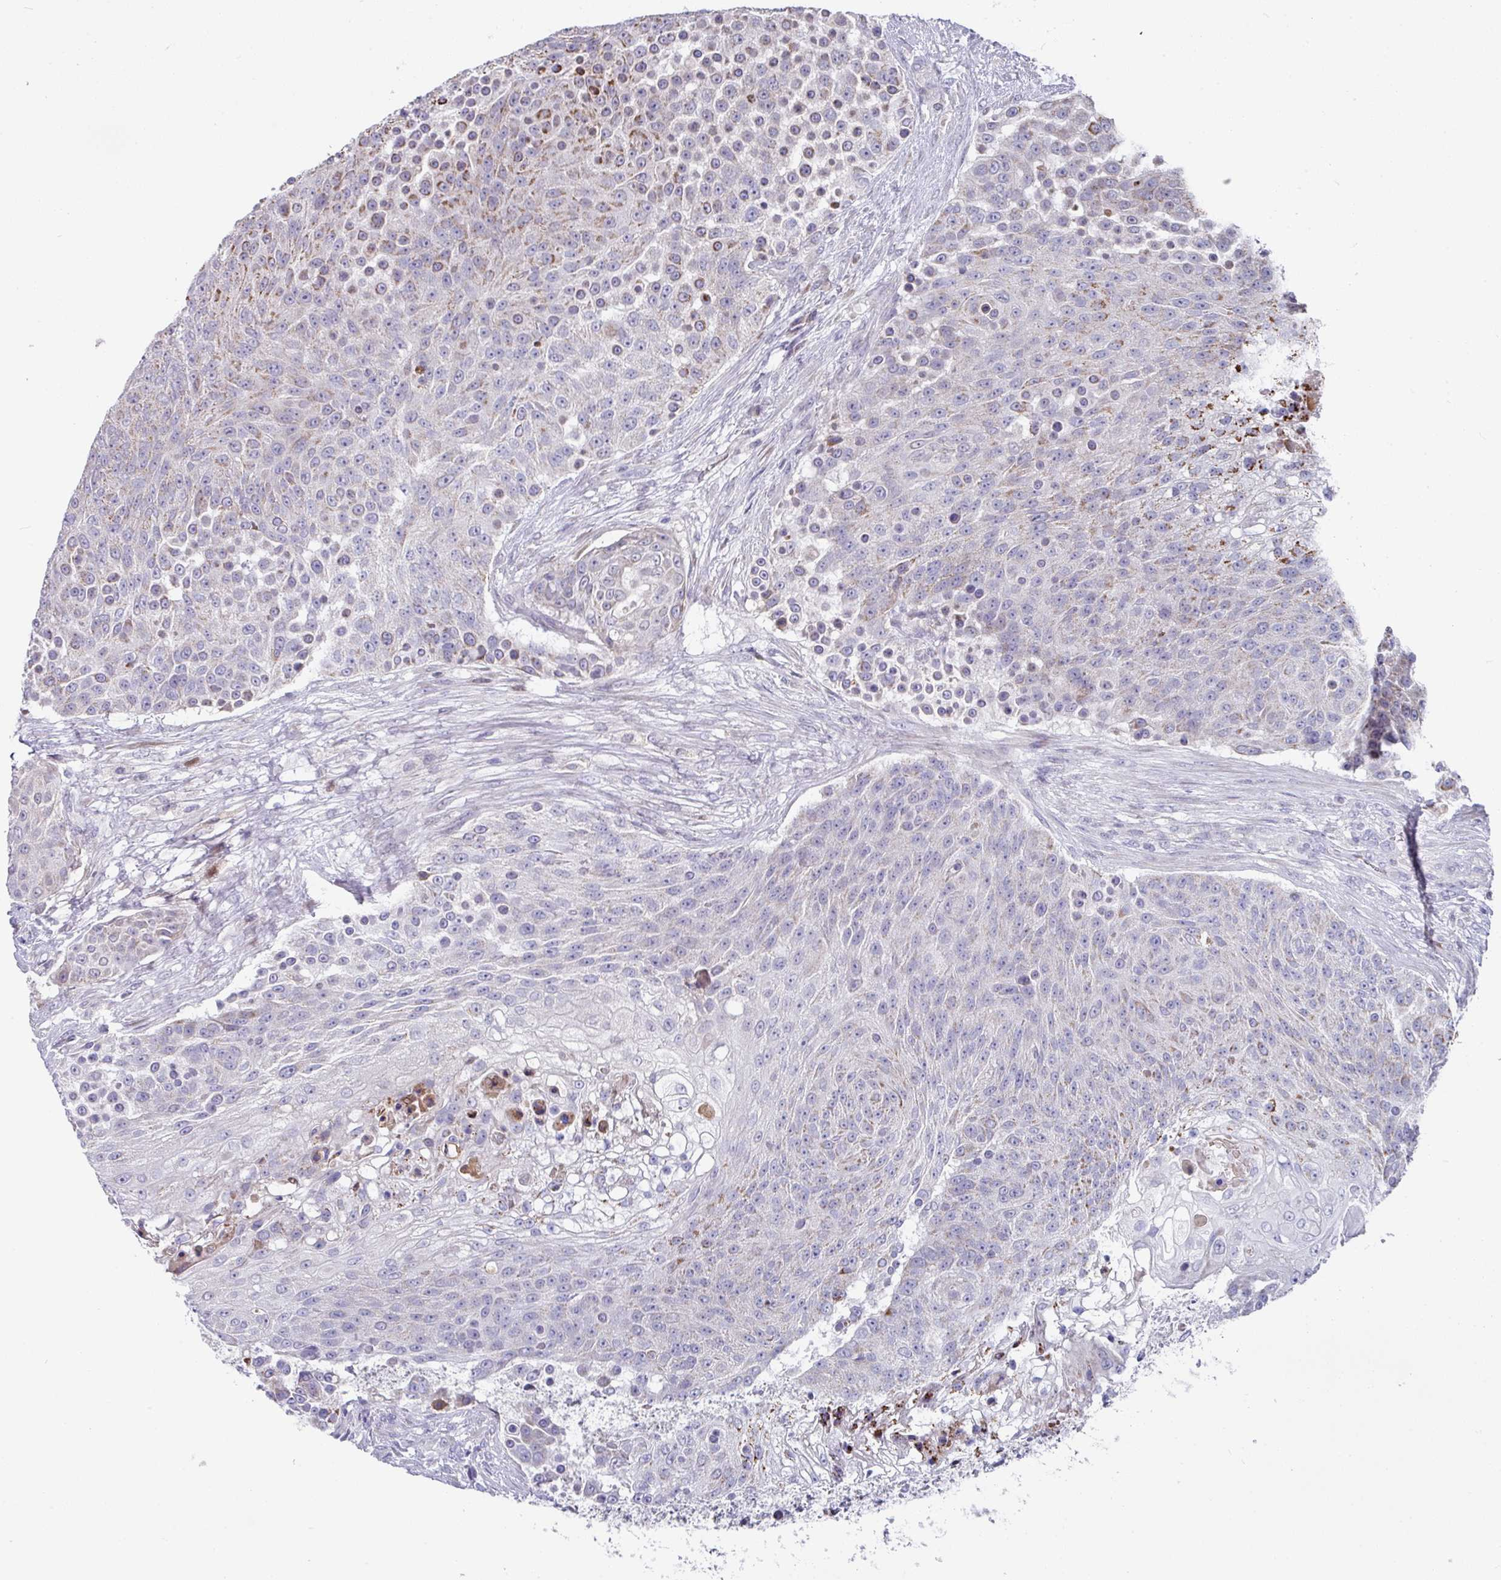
{"staining": {"intensity": "negative", "quantity": "none", "location": "none"}, "tissue": "urothelial cancer", "cell_type": "Tumor cells", "image_type": "cancer", "snomed": [{"axis": "morphology", "description": "Urothelial carcinoma, High grade"}, {"axis": "topography", "description": "Urinary bladder"}], "caption": "Immunohistochemical staining of urothelial cancer exhibits no significant expression in tumor cells.", "gene": "CBX7", "patient": {"sex": "female", "age": 63}}